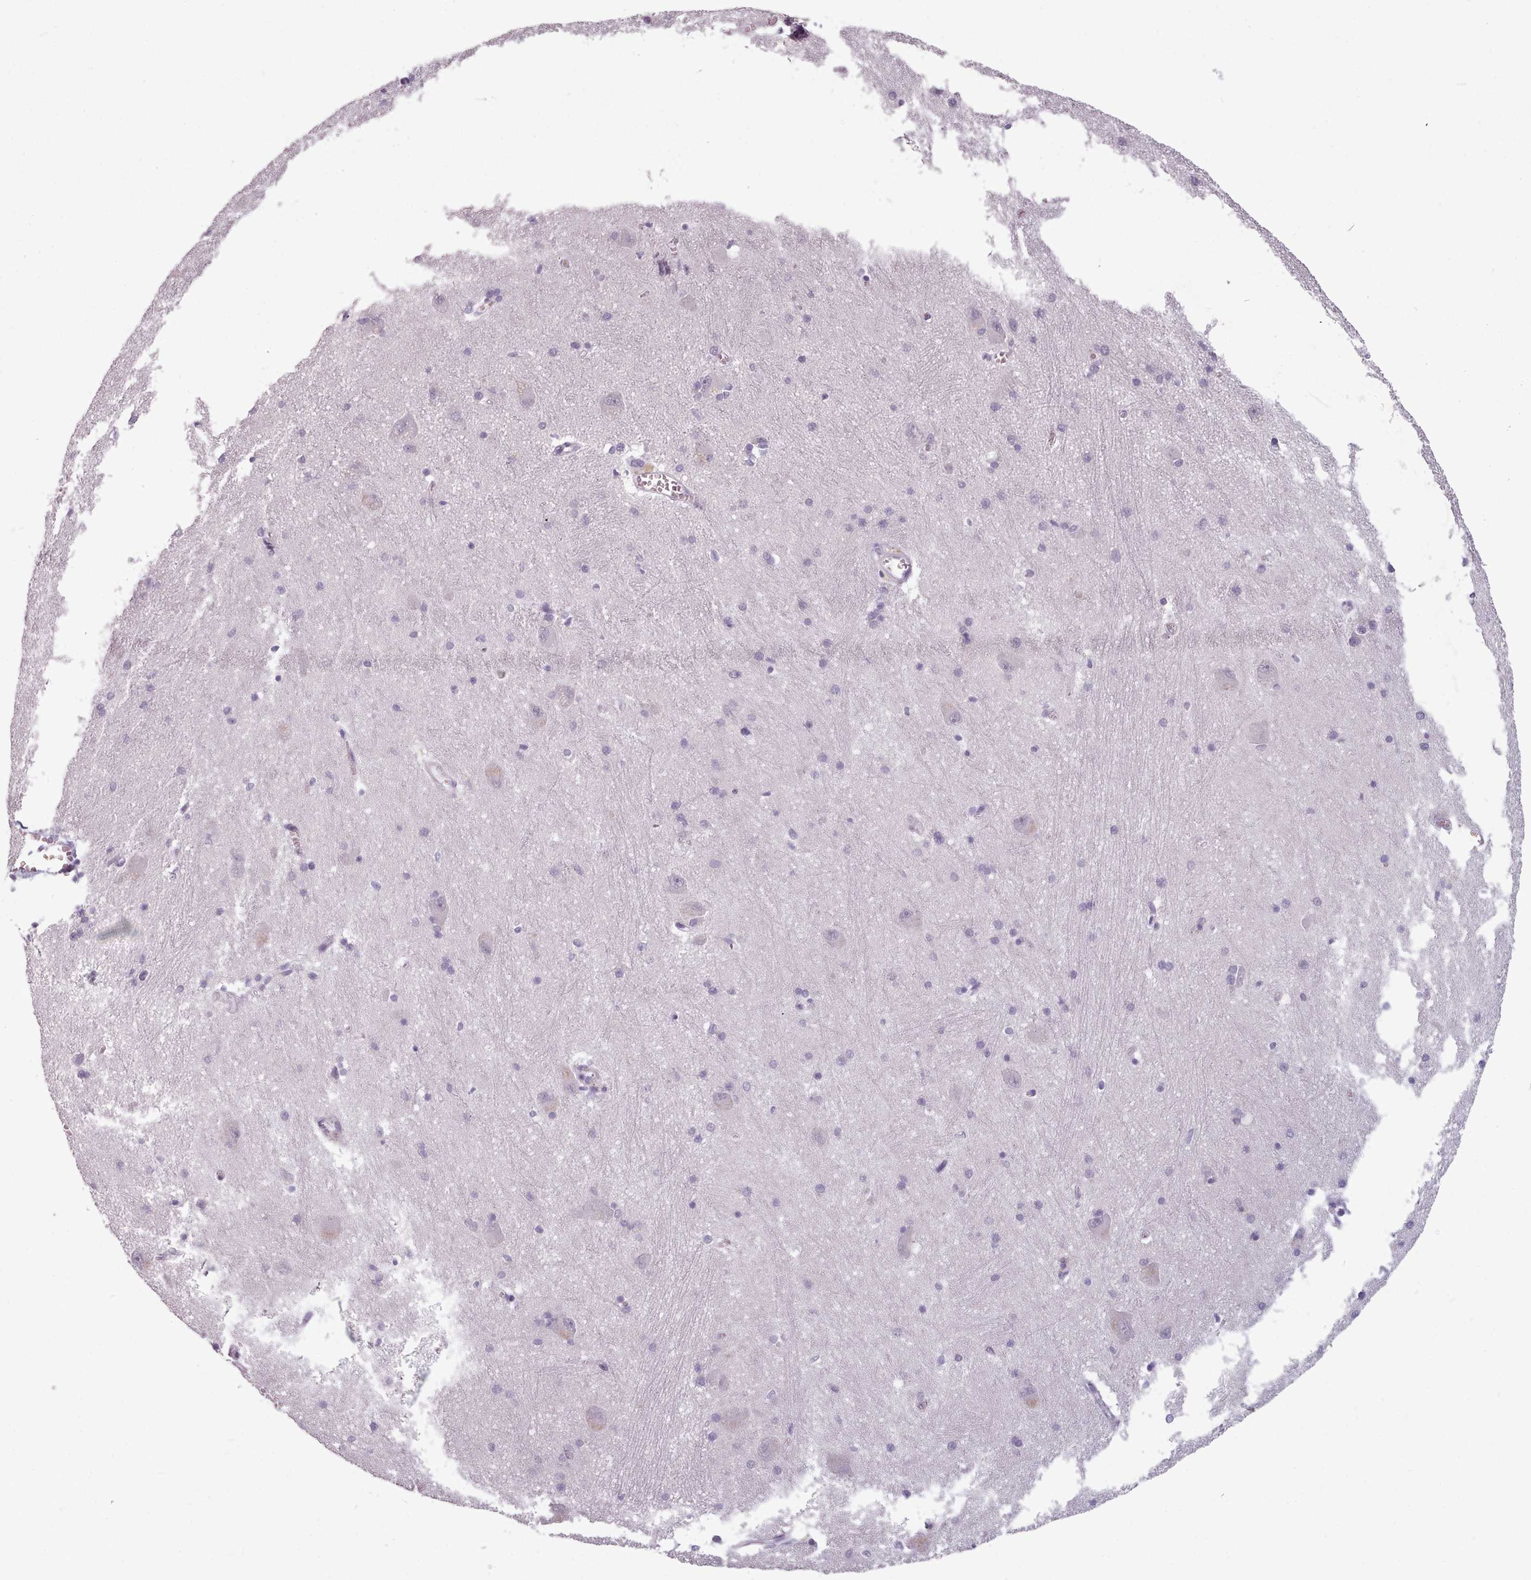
{"staining": {"intensity": "negative", "quantity": "none", "location": "none"}, "tissue": "caudate", "cell_type": "Glial cells", "image_type": "normal", "snomed": [{"axis": "morphology", "description": "Normal tissue, NOS"}, {"axis": "topography", "description": "Lateral ventricle wall"}], "caption": "High power microscopy photomicrograph of an IHC micrograph of benign caudate, revealing no significant positivity in glial cells.", "gene": "PBX4", "patient": {"sex": "male", "age": 37}}